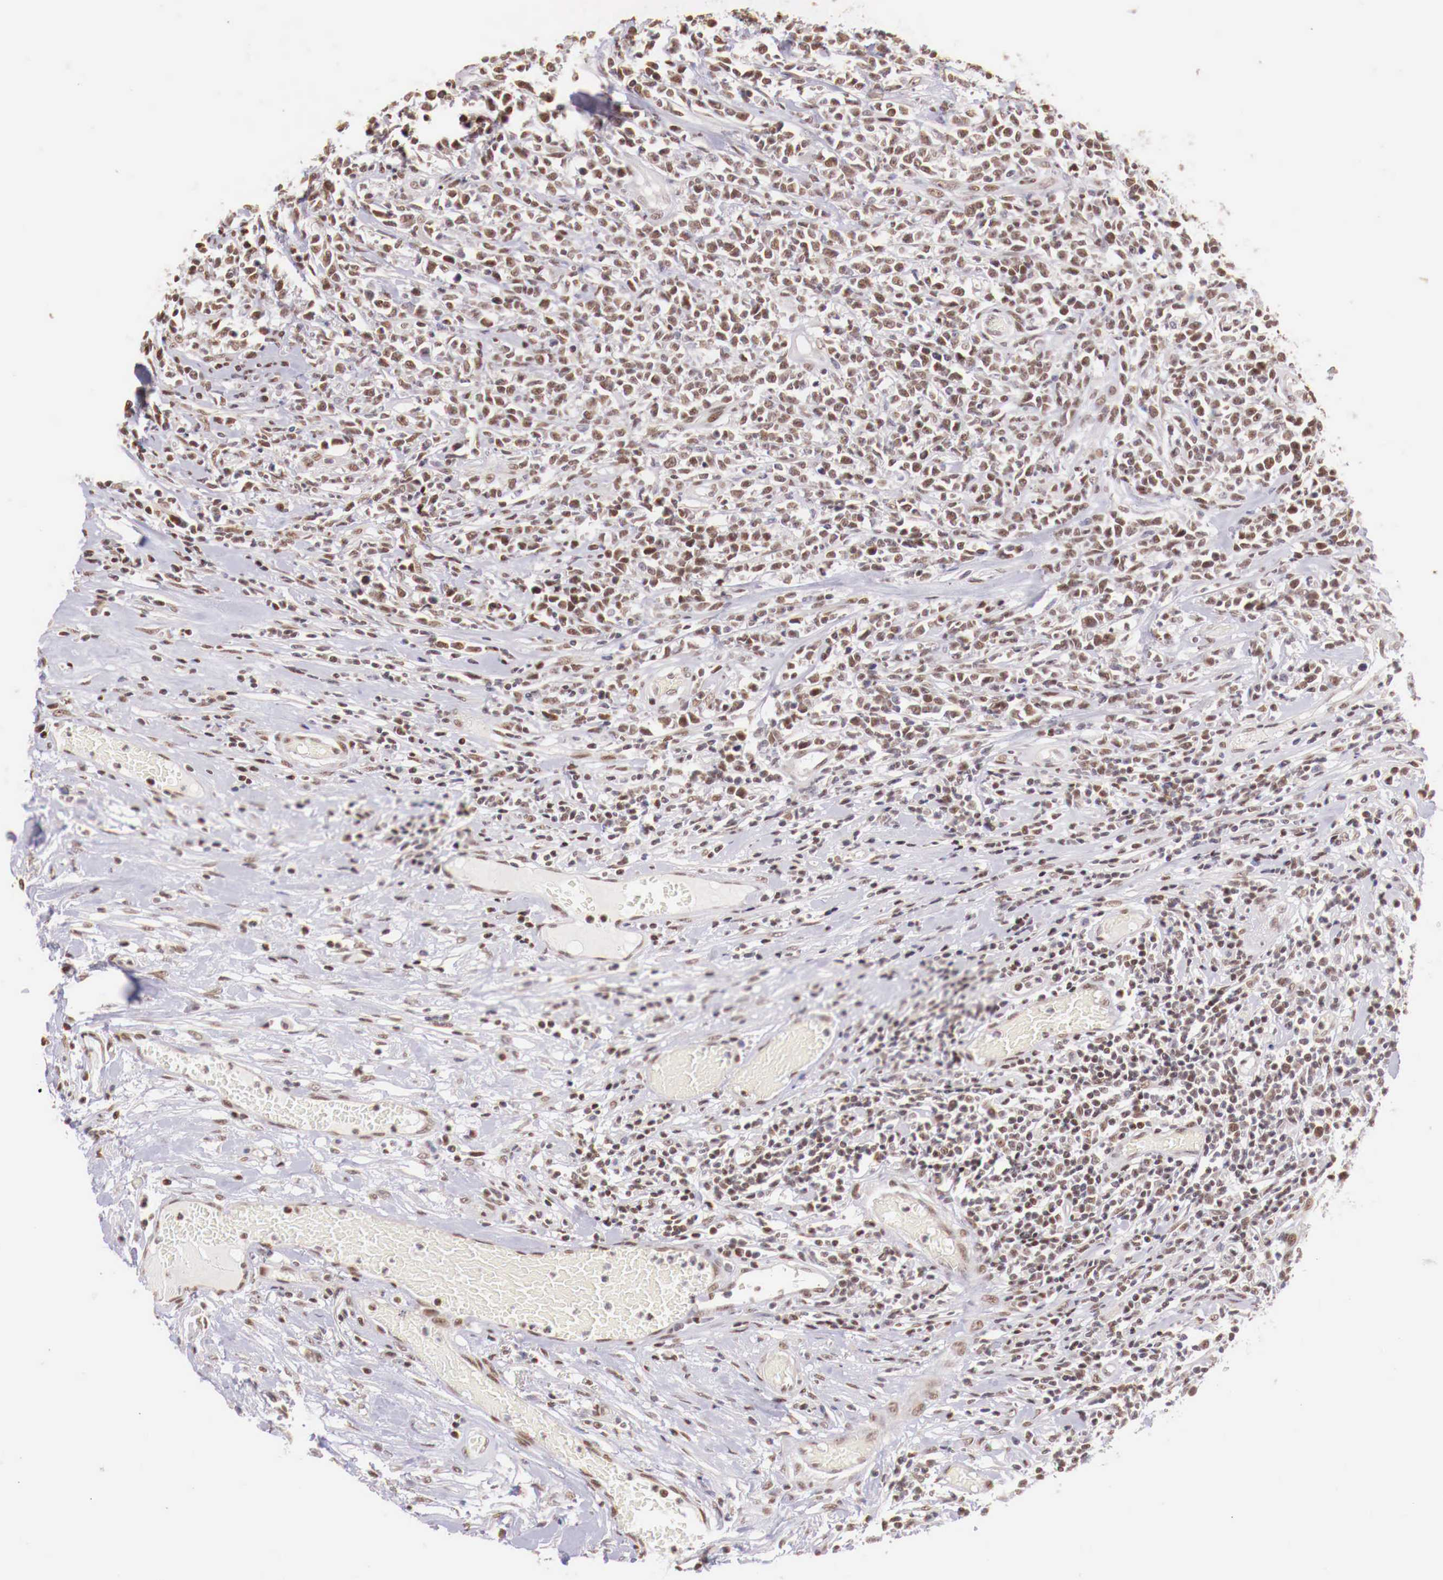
{"staining": {"intensity": "weak", "quantity": "25%-75%", "location": "nuclear"}, "tissue": "lymphoma", "cell_type": "Tumor cells", "image_type": "cancer", "snomed": [{"axis": "morphology", "description": "Malignant lymphoma, non-Hodgkin's type, High grade"}, {"axis": "topography", "description": "Colon"}], "caption": "Immunohistochemistry (IHC) of malignant lymphoma, non-Hodgkin's type (high-grade) exhibits low levels of weak nuclear expression in approximately 25%-75% of tumor cells.", "gene": "SP1", "patient": {"sex": "male", "age": 82}}